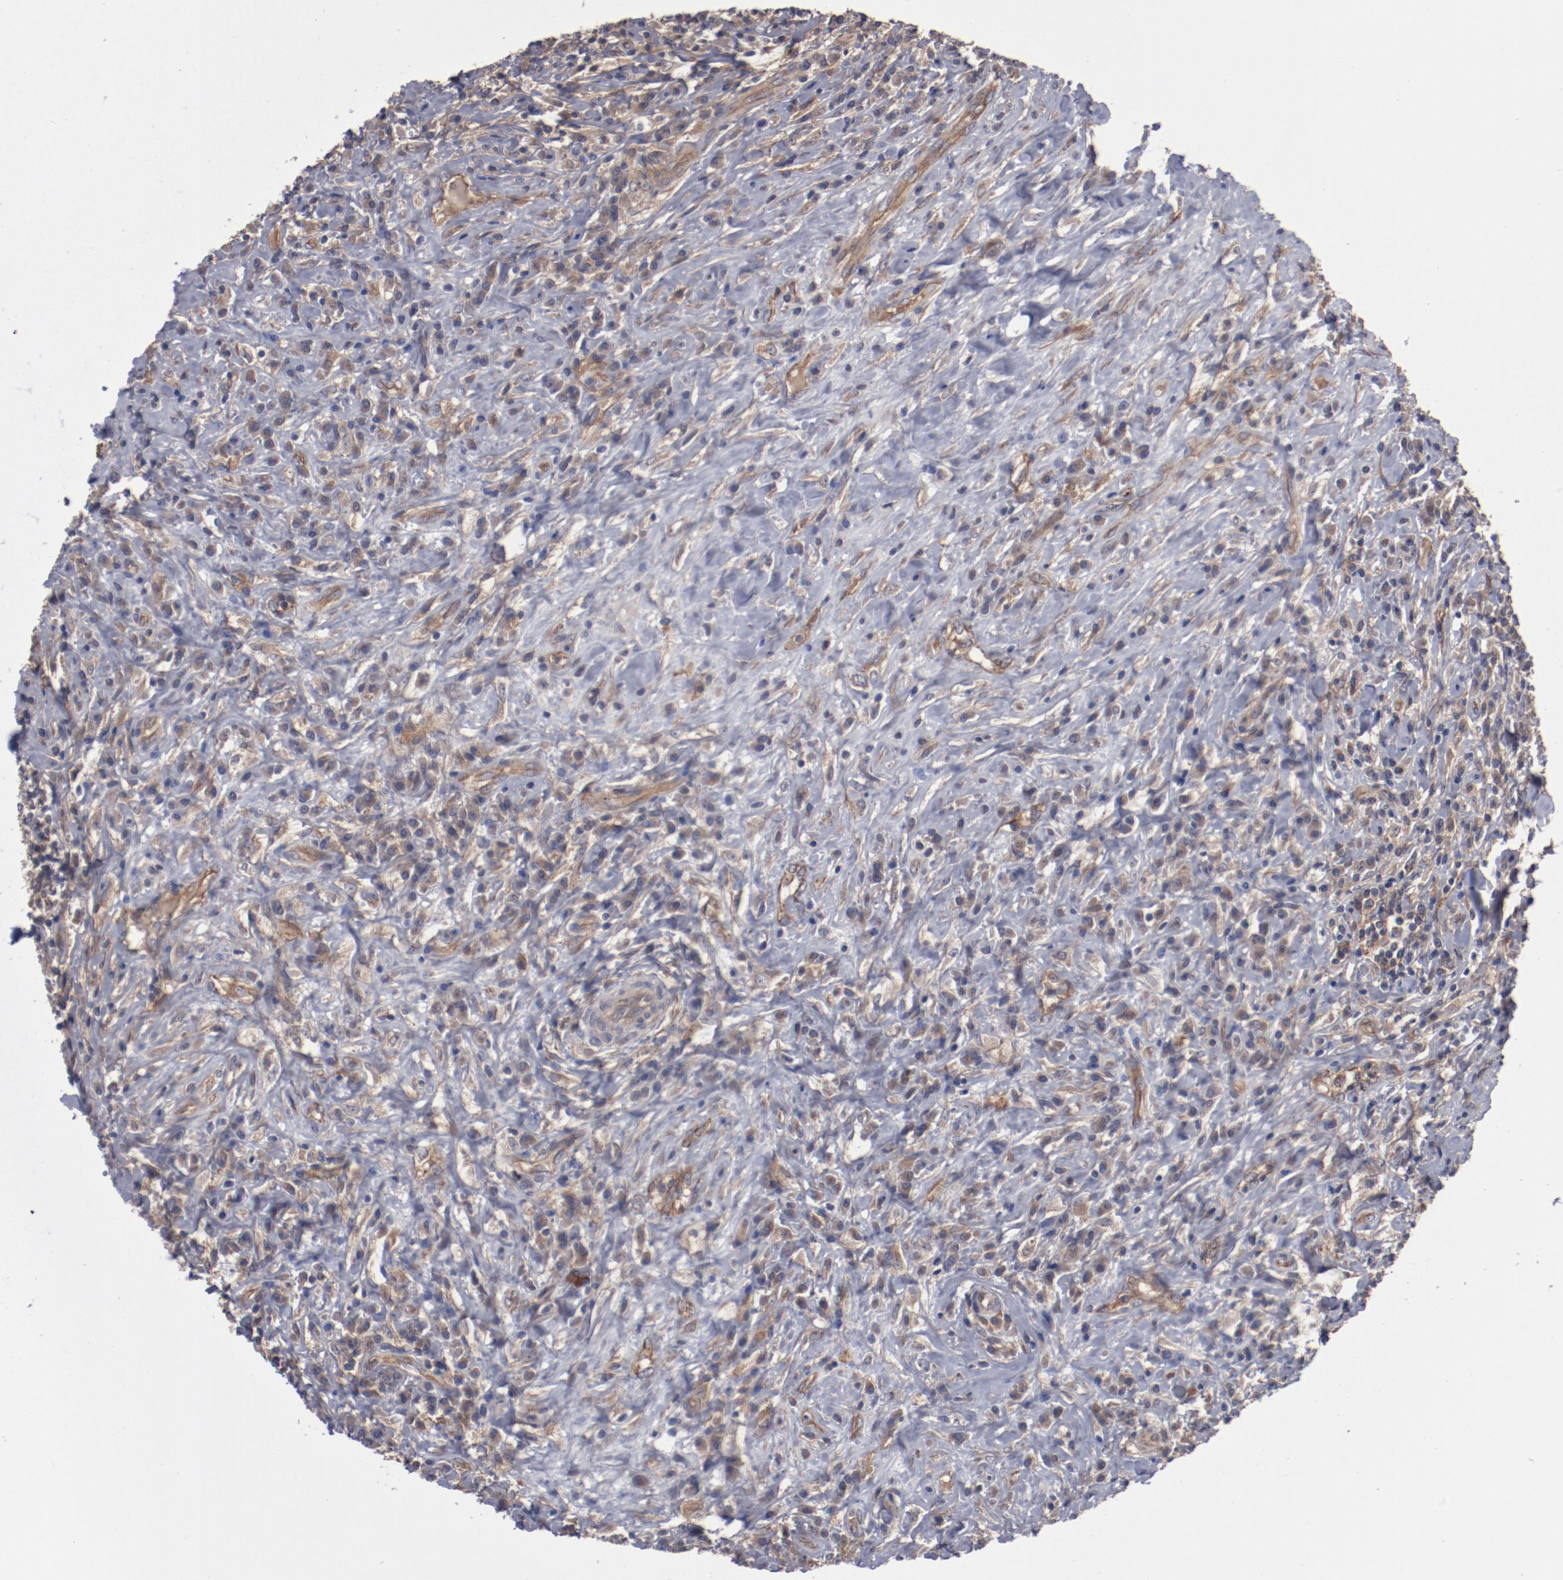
{"staining": {"intensity": "moderate", "quantity": "25%-75%", "location": "cytoplasmic/membranous"}, "tissue": "lymphoma", "cell_type": "Tumor cells", "image_type": "cancer", "snomed": [{"axis": "morphology", "description": "Hodgkin's disease, NOS"}, {"axis": "topography", "description": "Lymph node"}], "caption": "The histopathology image displays immunohistochemical staining of Hodgkin's disease. There is moderate cytoplasmic/membranous positivity is identified in approximately 25%-75% of tumor cells.", "gene": "DNAAF2", "patient": {"sex": "female", "age": 25}}